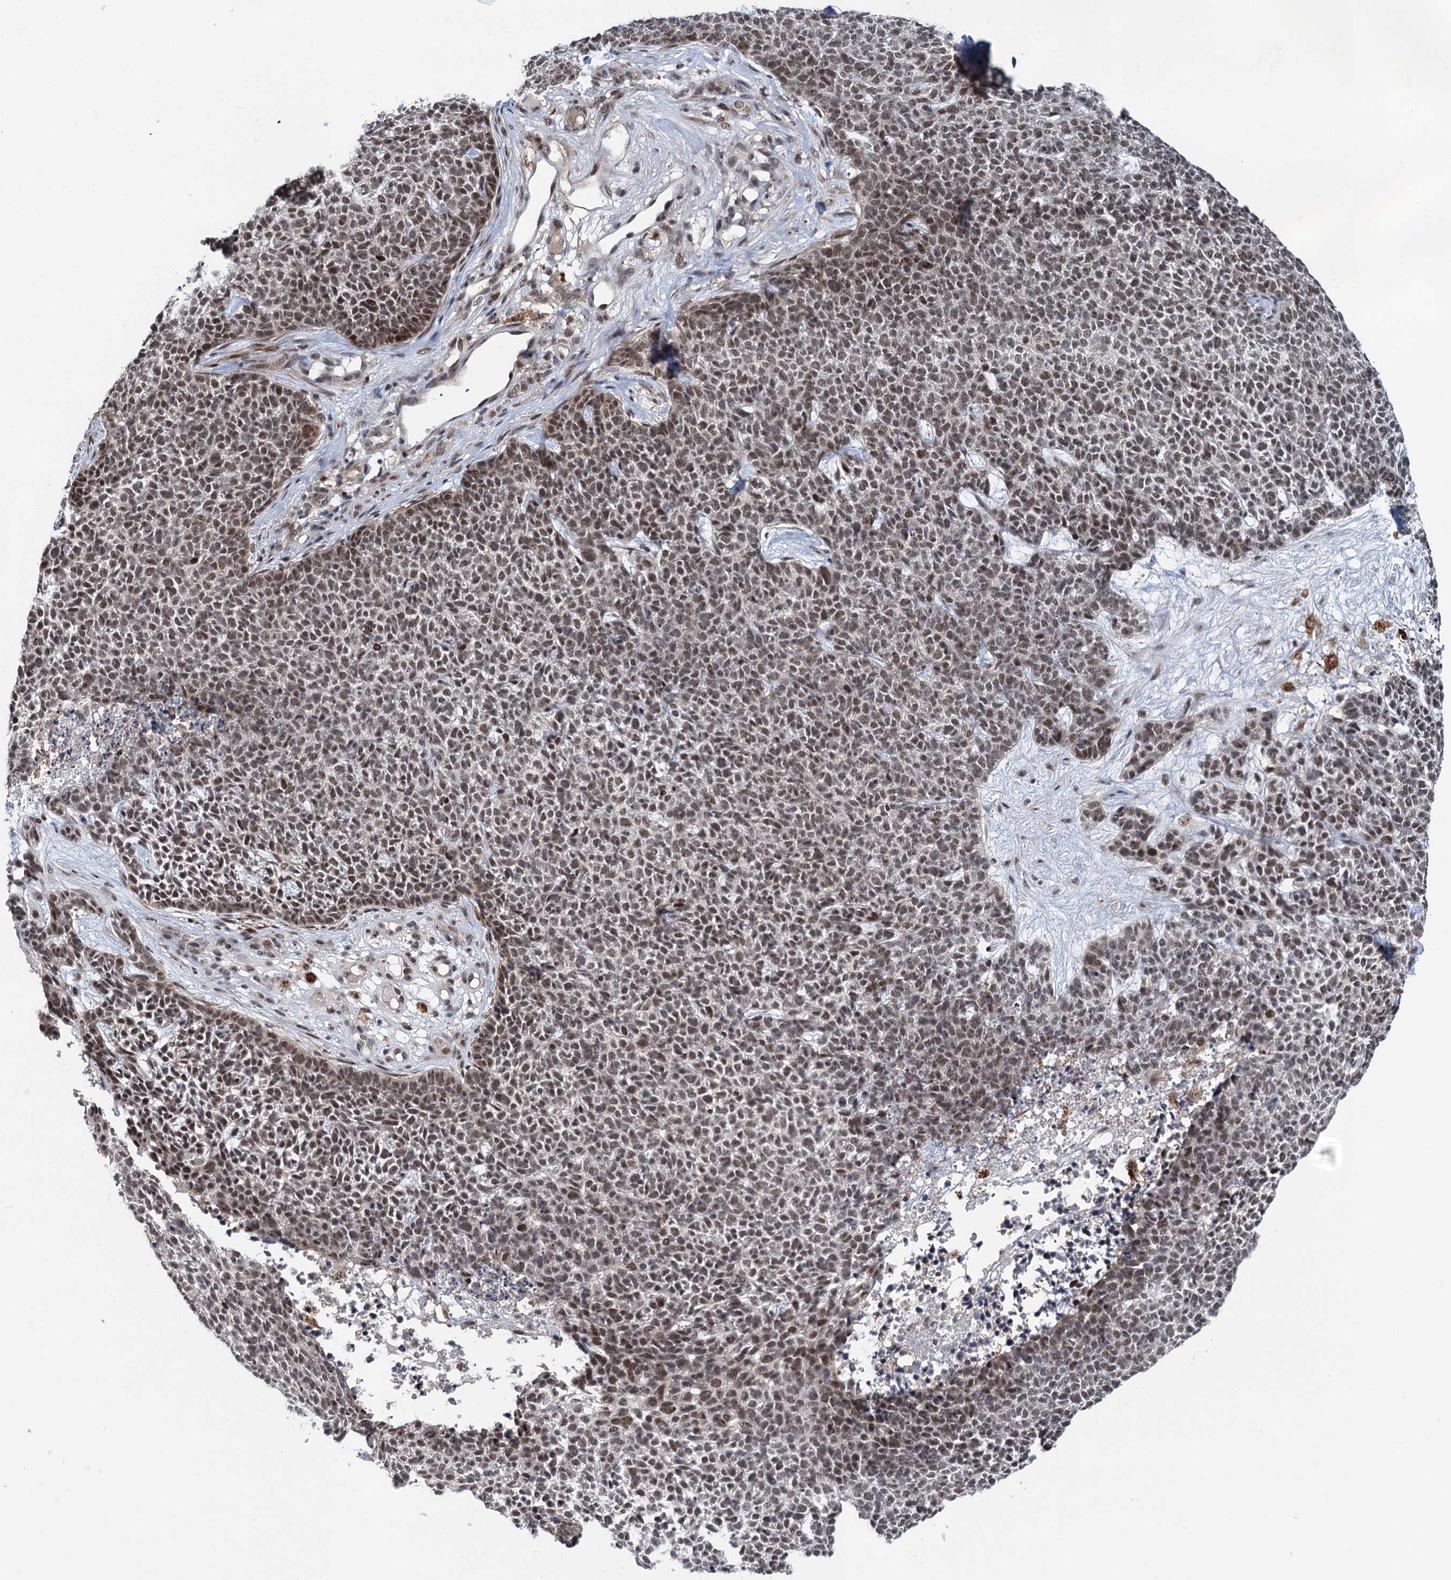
{"staining": {"intensity": "weak", "quantity": ">75%", "location": "nuclear"}, "tissue": "skin cancer", "cell_type": "Tumor cells", "image_type": "cancer", "snomed": [{"axis": "morphology", "description": "Basal cell carcinoma"}, {"axis": "topography", "description": "Skin"}], "caption": "This is an image of immunohistochemistry staining of skin cancer, which shows weak staining in the nuclear of tumor cells.", "gene": "PHF8", "patient": {"sex": "female", "age": 84}}